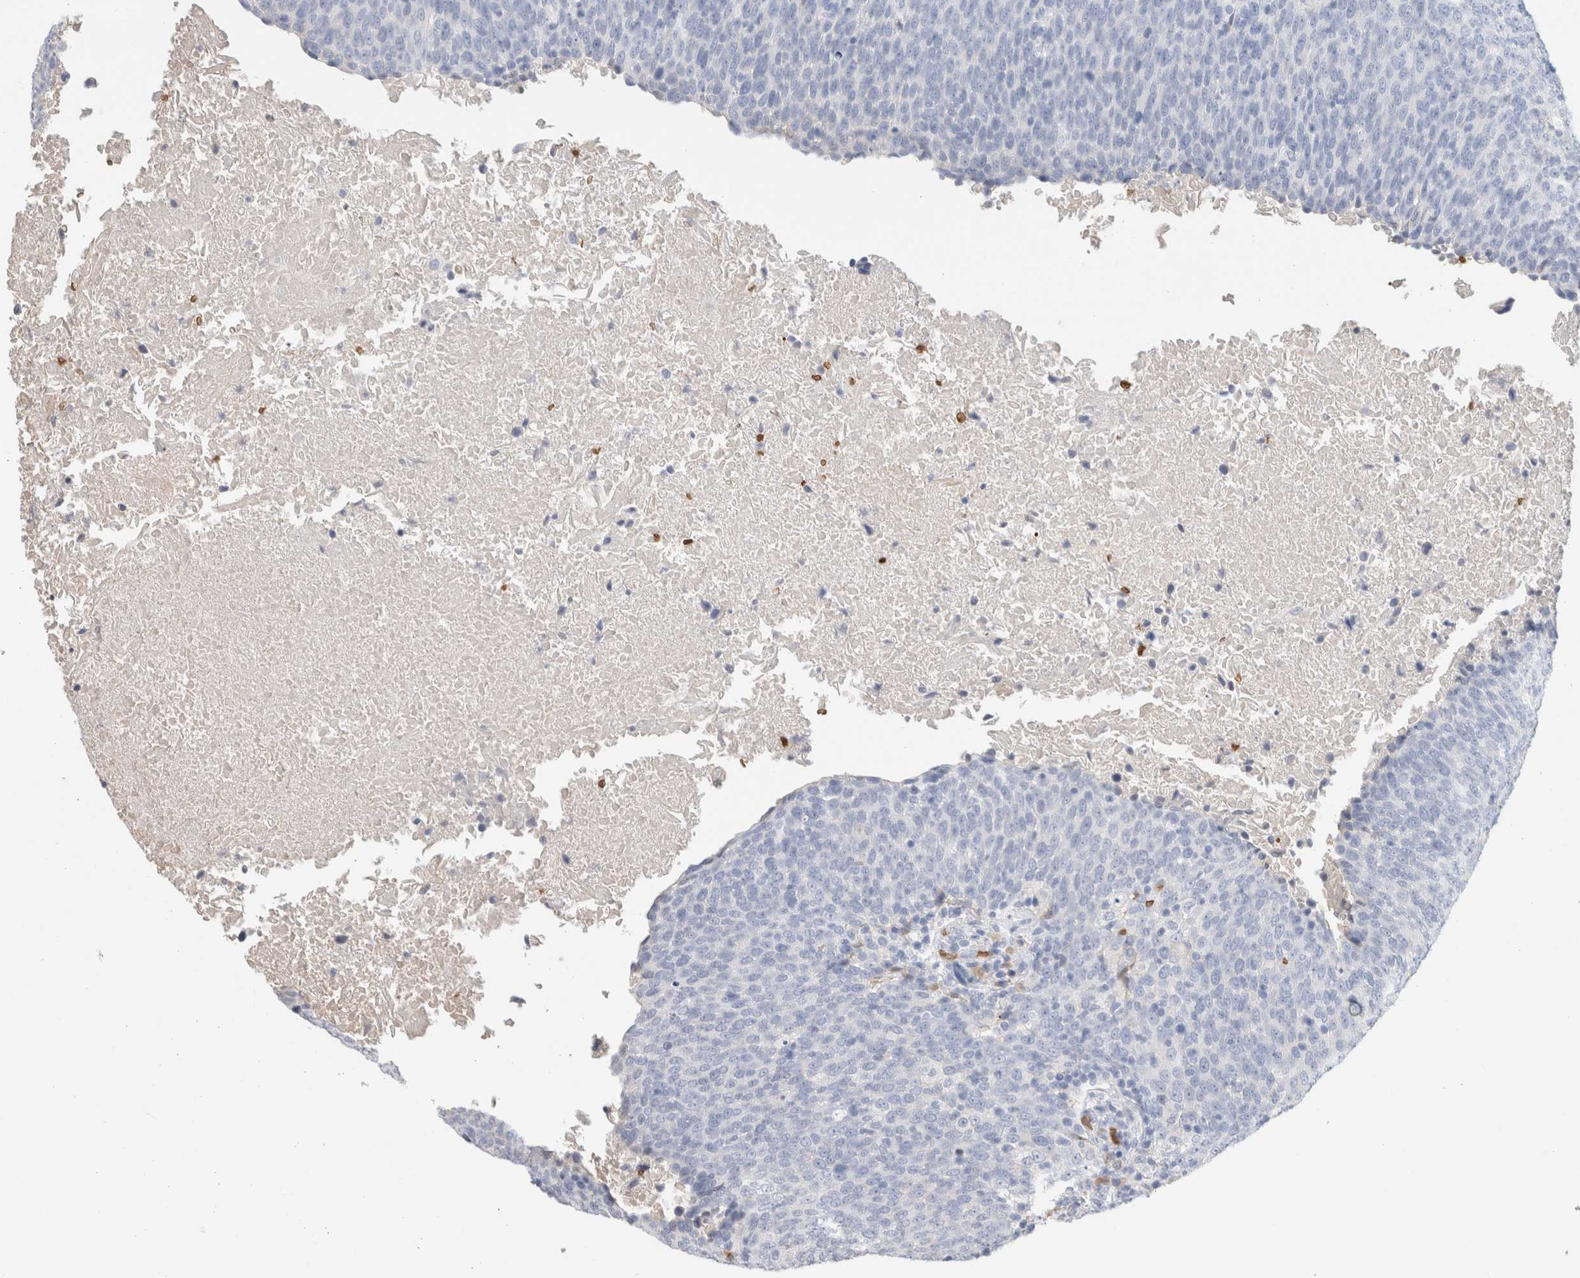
{"staining": {"intensity": "negative", "quantity": "none", "location": "none"}, "tissue": "head and neck cancer", "cell_type": "Tumor cells", "image_type": "cancer", "snomed": [{"axis": "morphology", "description": "Squamous cell carcinoma, NOS"}, {"axis": "morphology", "description": "Squamous cell carcinoma, metastatic, NOS"}, {"axis": "topography", "description": "Lymph node"}, {"axis": "topography", "description": "Head-Neck"}], "caption": "Tumor cells are negative for brown protein staining in head and neck metastatic squamous cell carcinoma. (Brightfield microscopy of DAB (3,3'-diaminobenzidine) IHC at high magnification).", "gene": "CA1", "patient": {"sex": "male", "age": 62}}